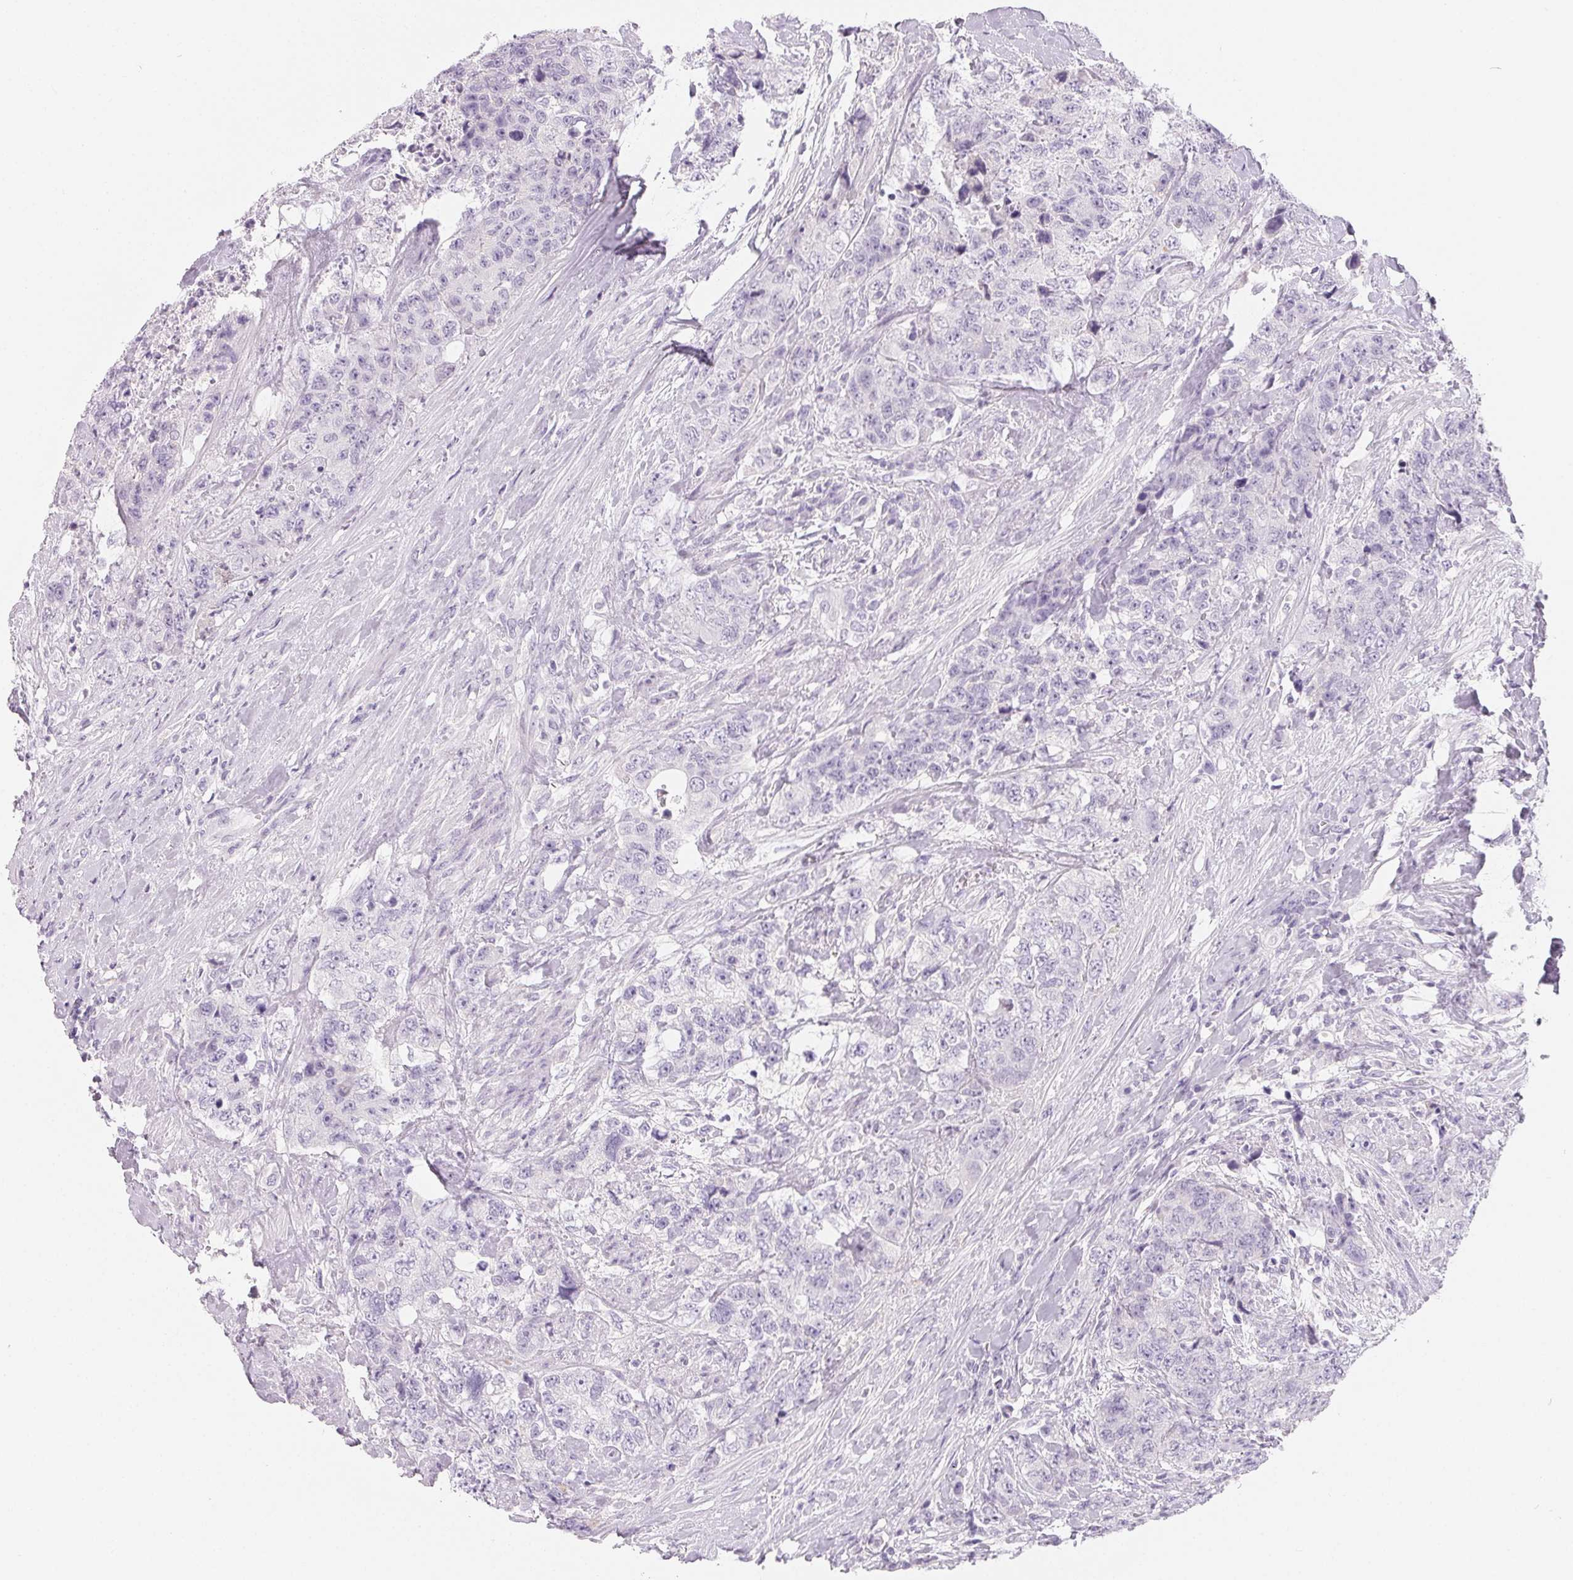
{"staining": {"intensity": "negative", "quantity": "none", "location": "none"}, "tissue": "urothelial cancer", "cell_type": "Tumor cells", "image_type": "cancer", "snomed": [{"axis": "morphology", "description": "Urothelial carcinoma, High grade"}, {"axis": "topography", "description": "Urinary bladder"}], "caption": "A high-resolution image shows immunohistochemistry (IHC) staining of urothelial cancer, which exhibits no significant expression in tumor cells.", "gene": "SPACA5B", "patient": {"sex": "female", "age": 78}}